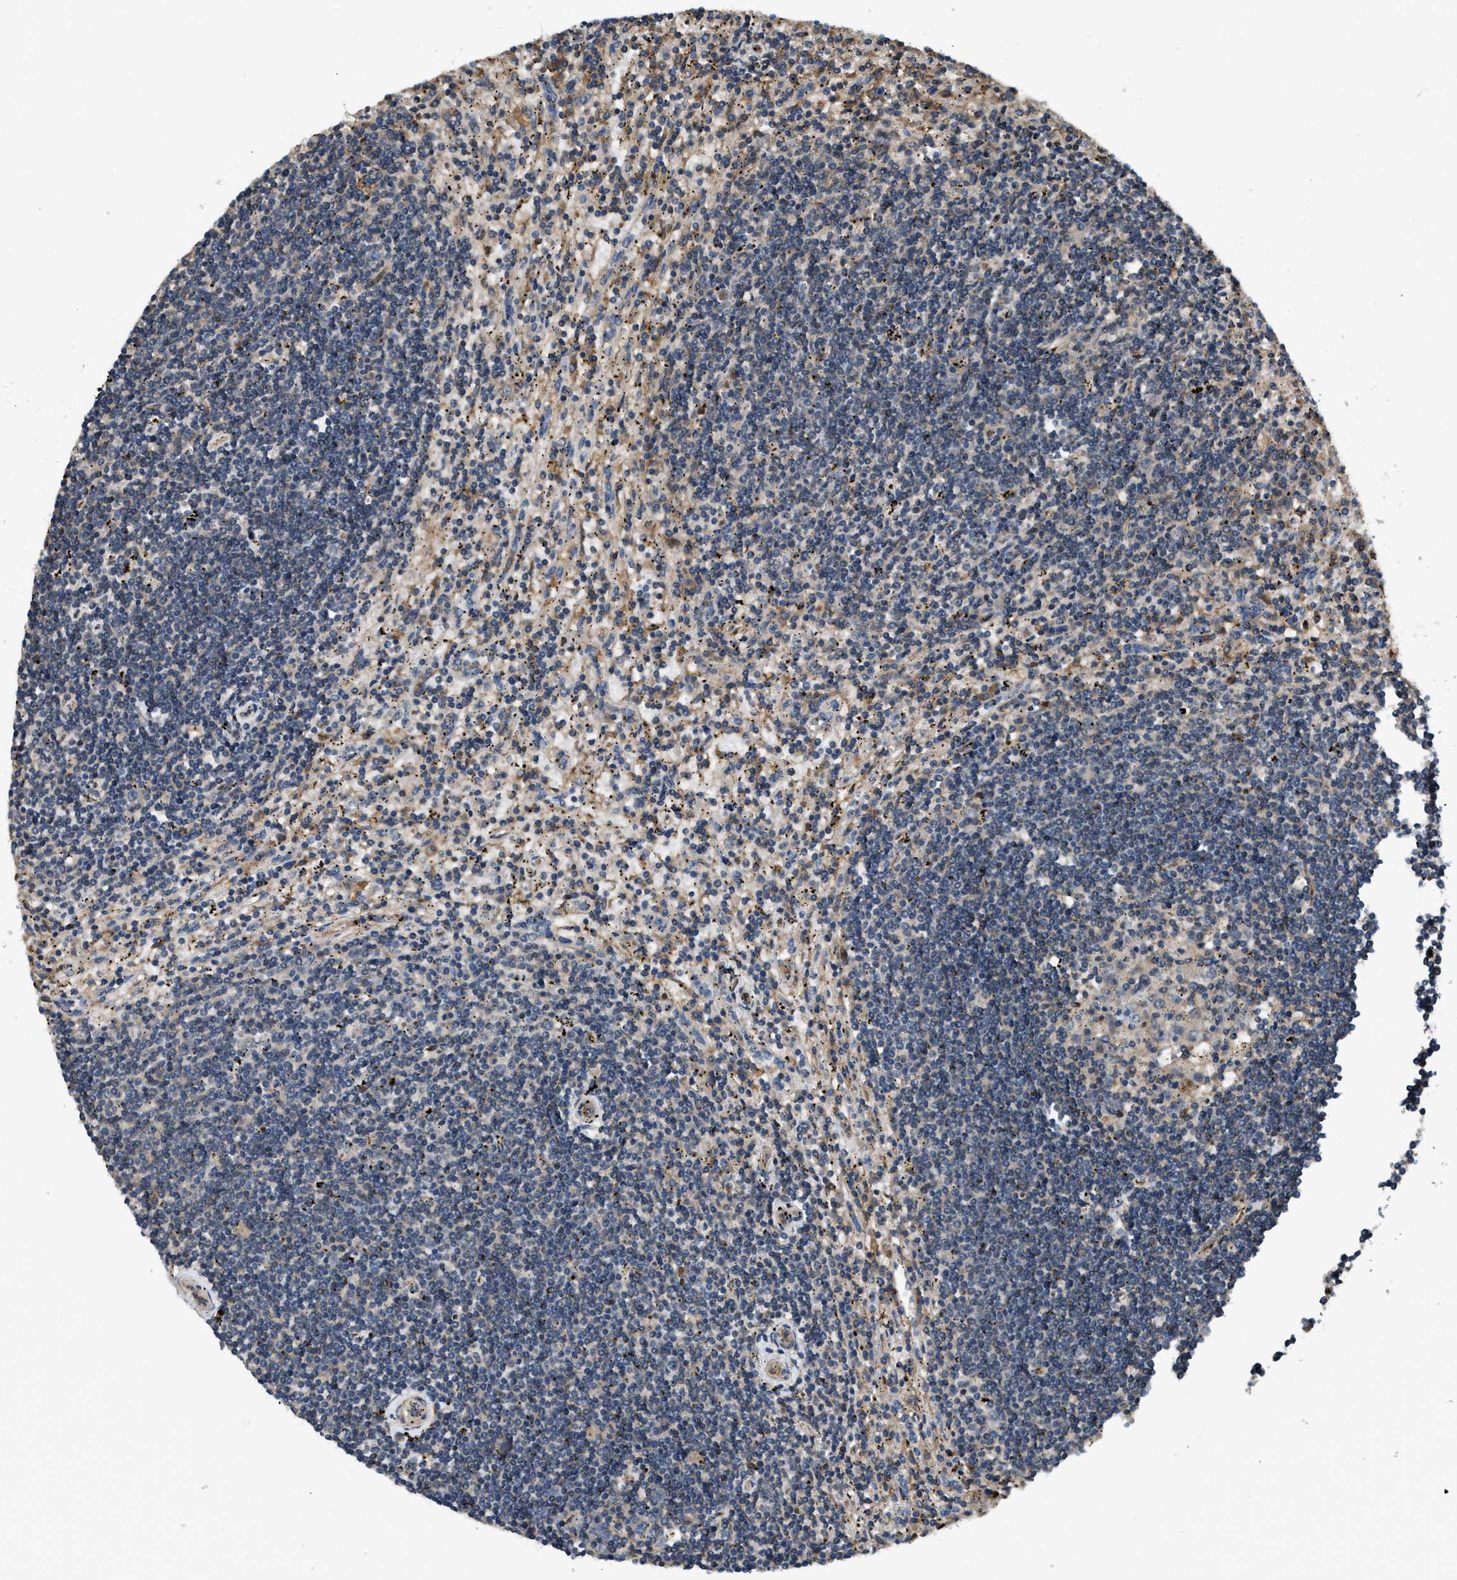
{"staining": {"intensity": "negative", "quantity": "none", "location": "none"}, "tissue": "lymphoma", "cell_type": "Tumor cells", "image_type": "cancer", "snomed": [{"axis": "morphology", "description": "Malignant lymphoma, non-Hodgkin's type, Low grade"}, {"axis": "topography", "description": "Spleen"}], "caption": "This is an immunohistochemistry (IHC) image of low-grade malignant lymphoma, non-Hodgkin's type. There is no expression in tumor cells.", "gene": "BAG4", "patient": {"sex": "male", "age": 76}}